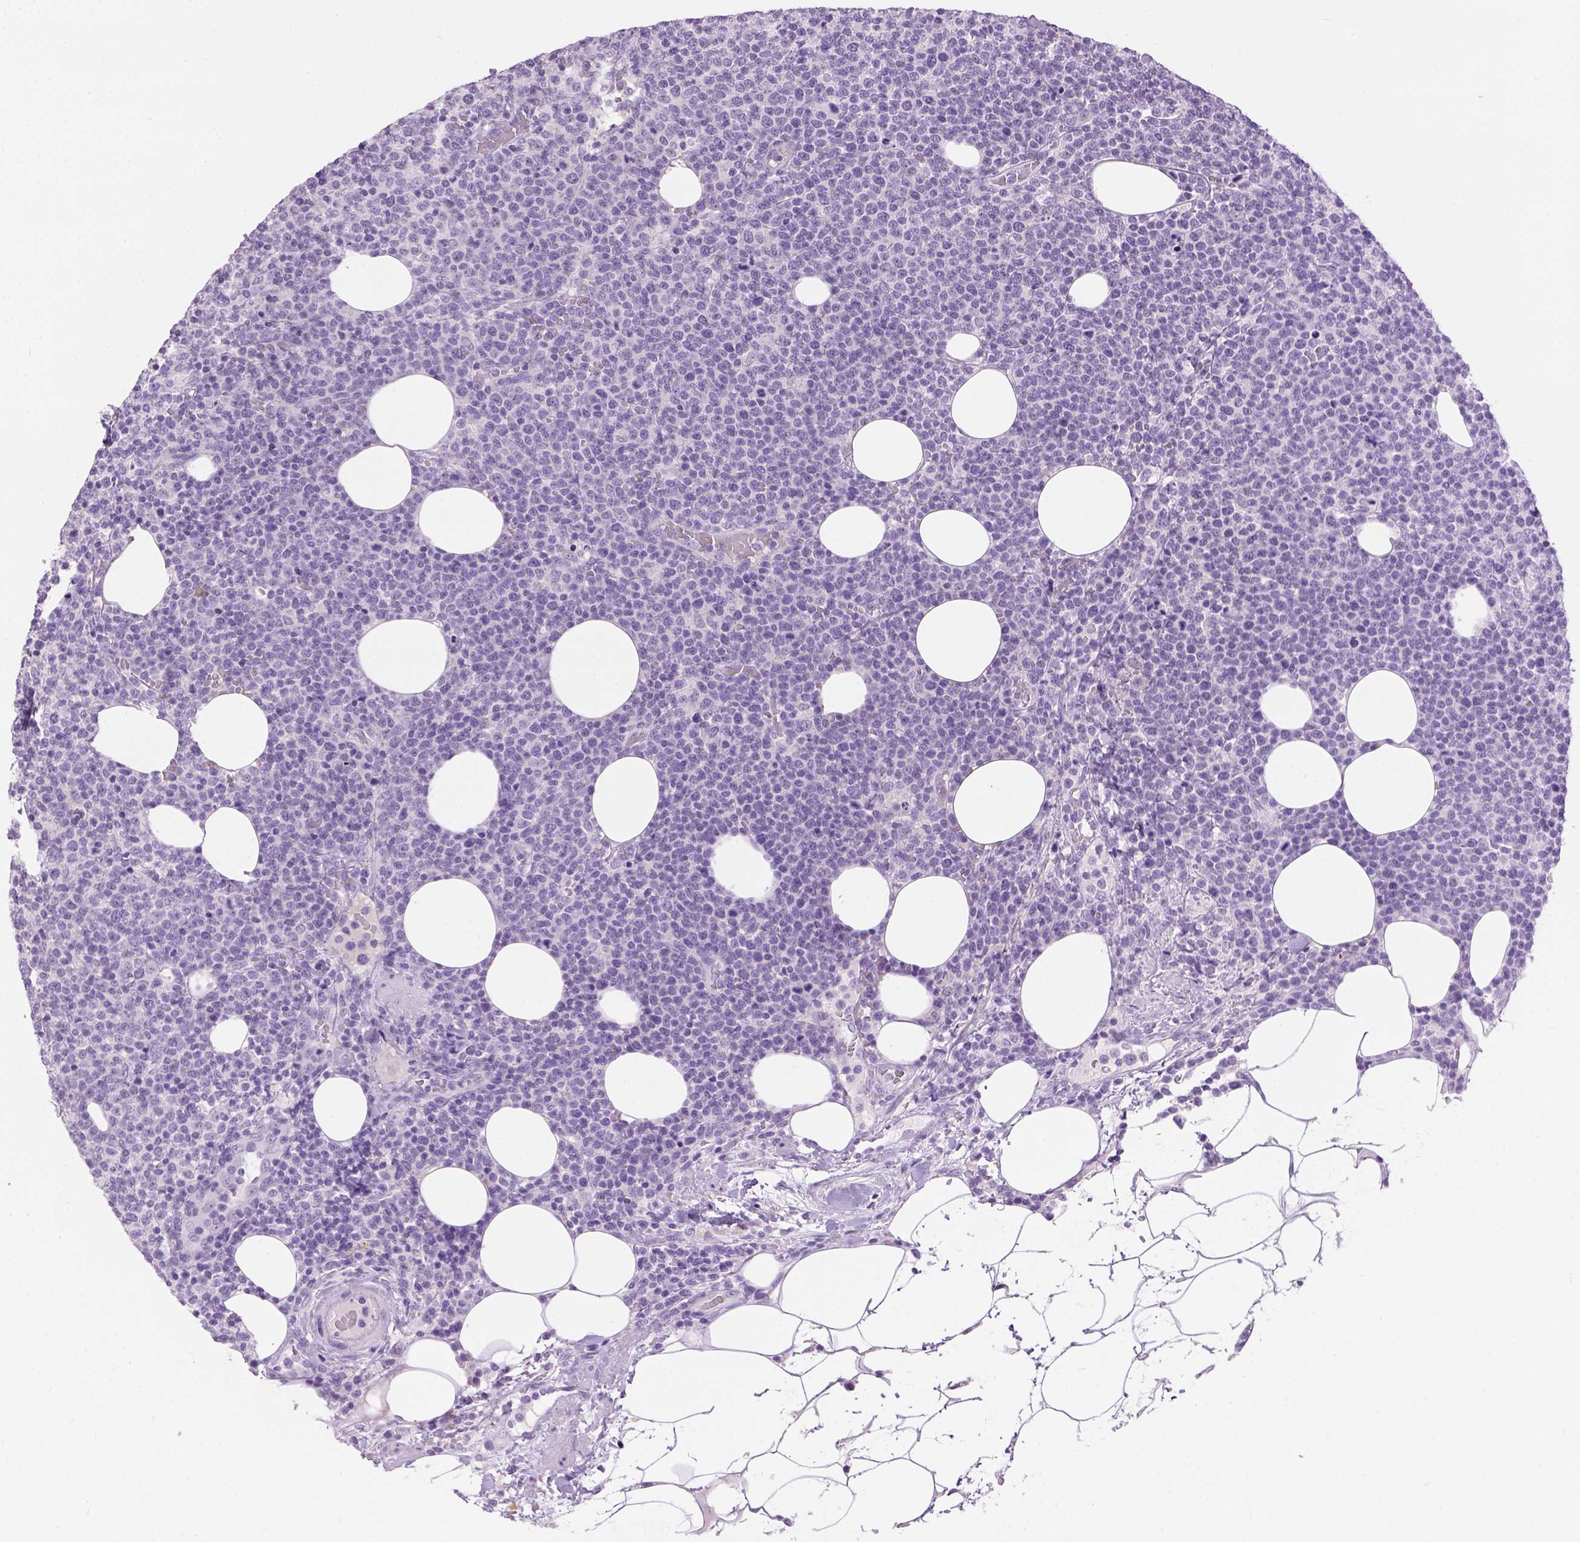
{"staining": {"intensity": "negative", "quantity": "none", "location": "none"}, "tissue": "lymphoma", "cell_type": "Tumor cells", "image_type": "cancer", "snomed": [{"axis": "morphology", "description": "Malignant lymphoma, non-Hodgkin's type, High grade"}, {"axis": "topography", "description": "Lymph node"}], "caption": "The immunohistochemistry (IHC) micrograph has no significant expression in tumor cells of high-grade malignant lymphoma, non-Hodgkin's type tissue.", "gene": "CYP24A1", "patient": {"sex": "male", "age": 61}}